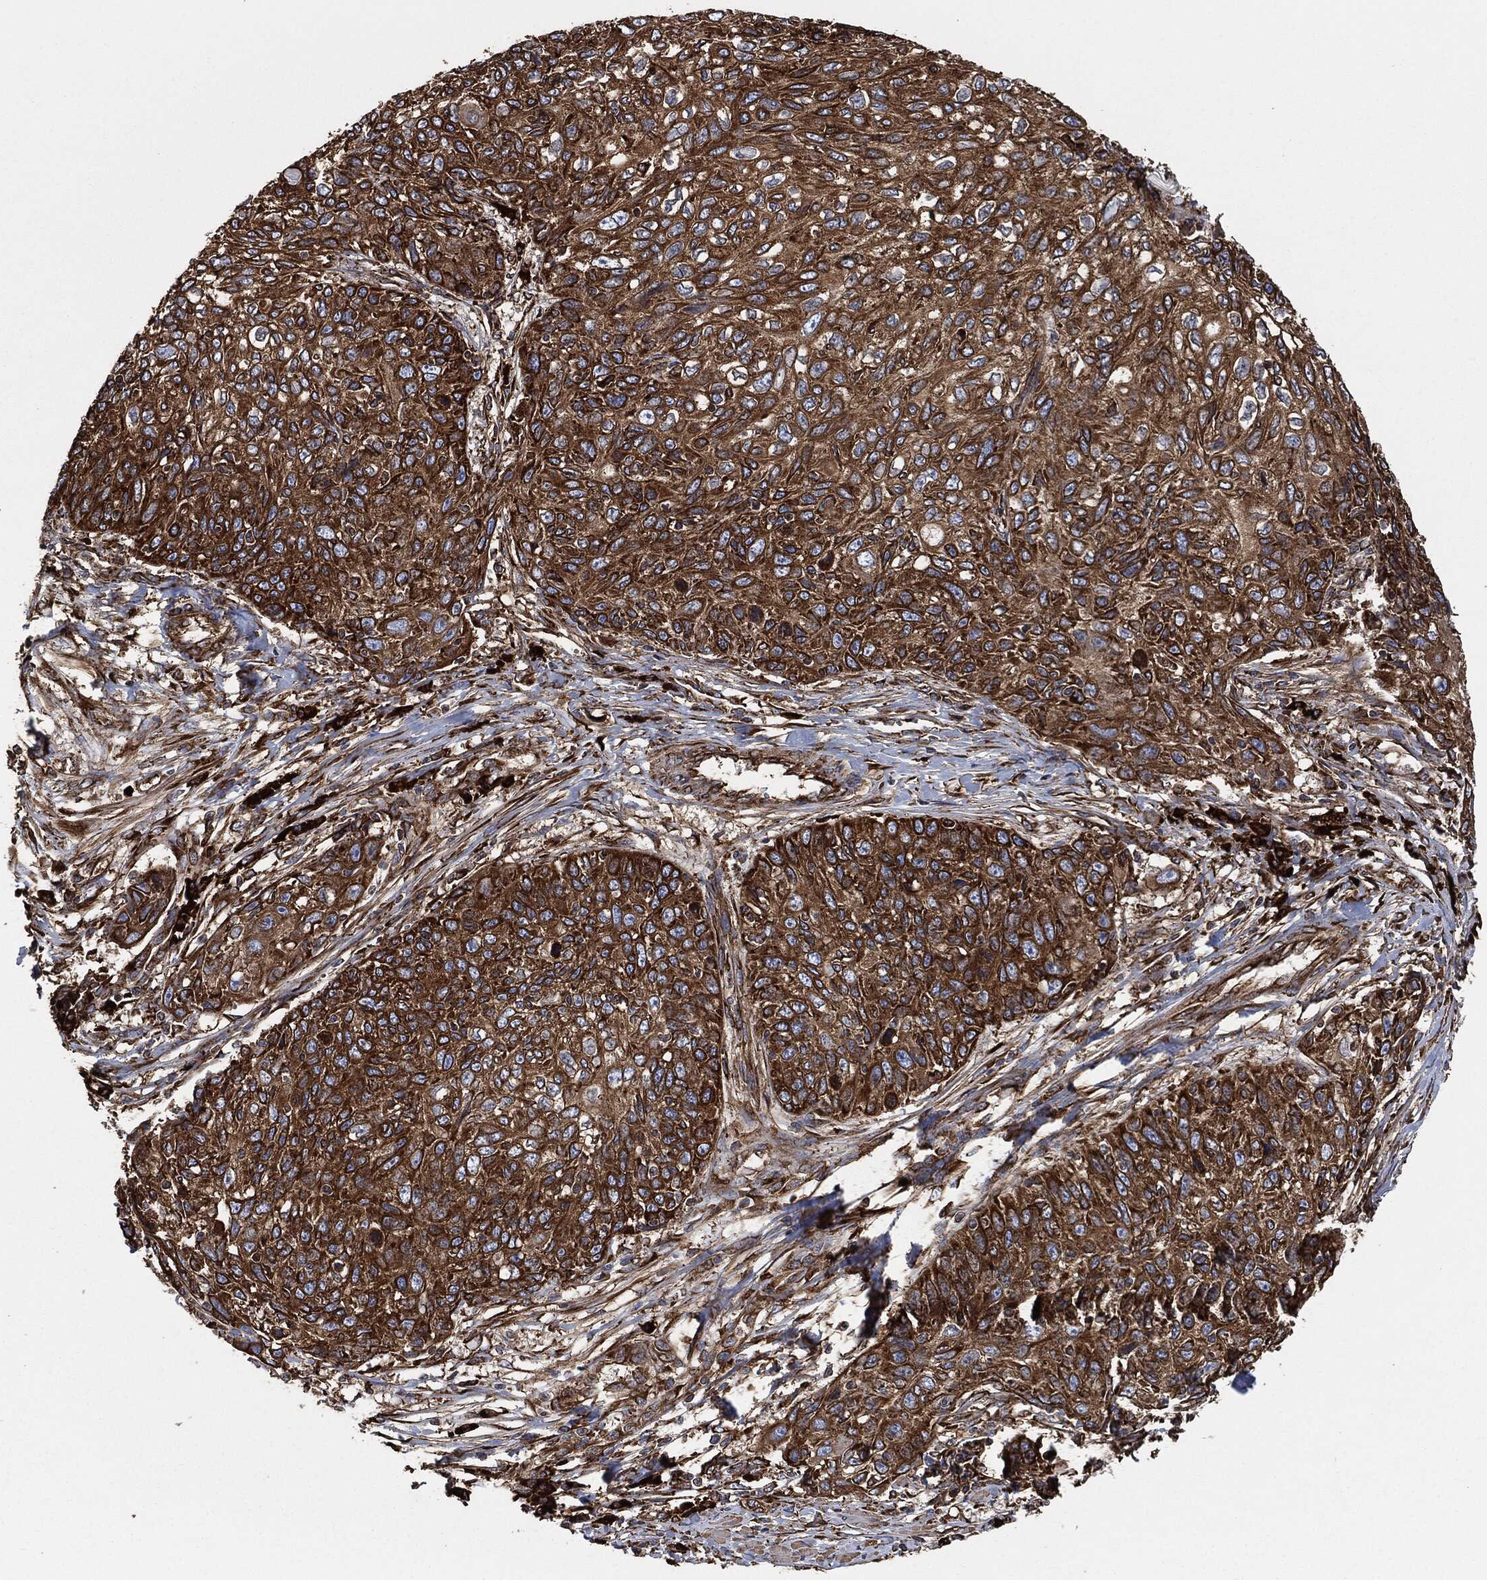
{"staining": {"intensity": "strong", "quantity": ">75%", "location": "cytoplasmic/membranous"}, "tissue": "skin cancer", "cell_type": "Tumor cells", "image_type": "cancer", "snomed": [{"axis": "morphology", "description": "Squamous cell carcinoma, NOS"}, {"axis": "topography", "description": "Skin"}], "caption": "Human skin squamous cell carcinoma stained with a brown dye exhibits strong cytoplasmic/membranous positive staining in approximately >75% of tumor cells.", "gene": "AMFR", "patient": {"sex": "male", "age": 92}}